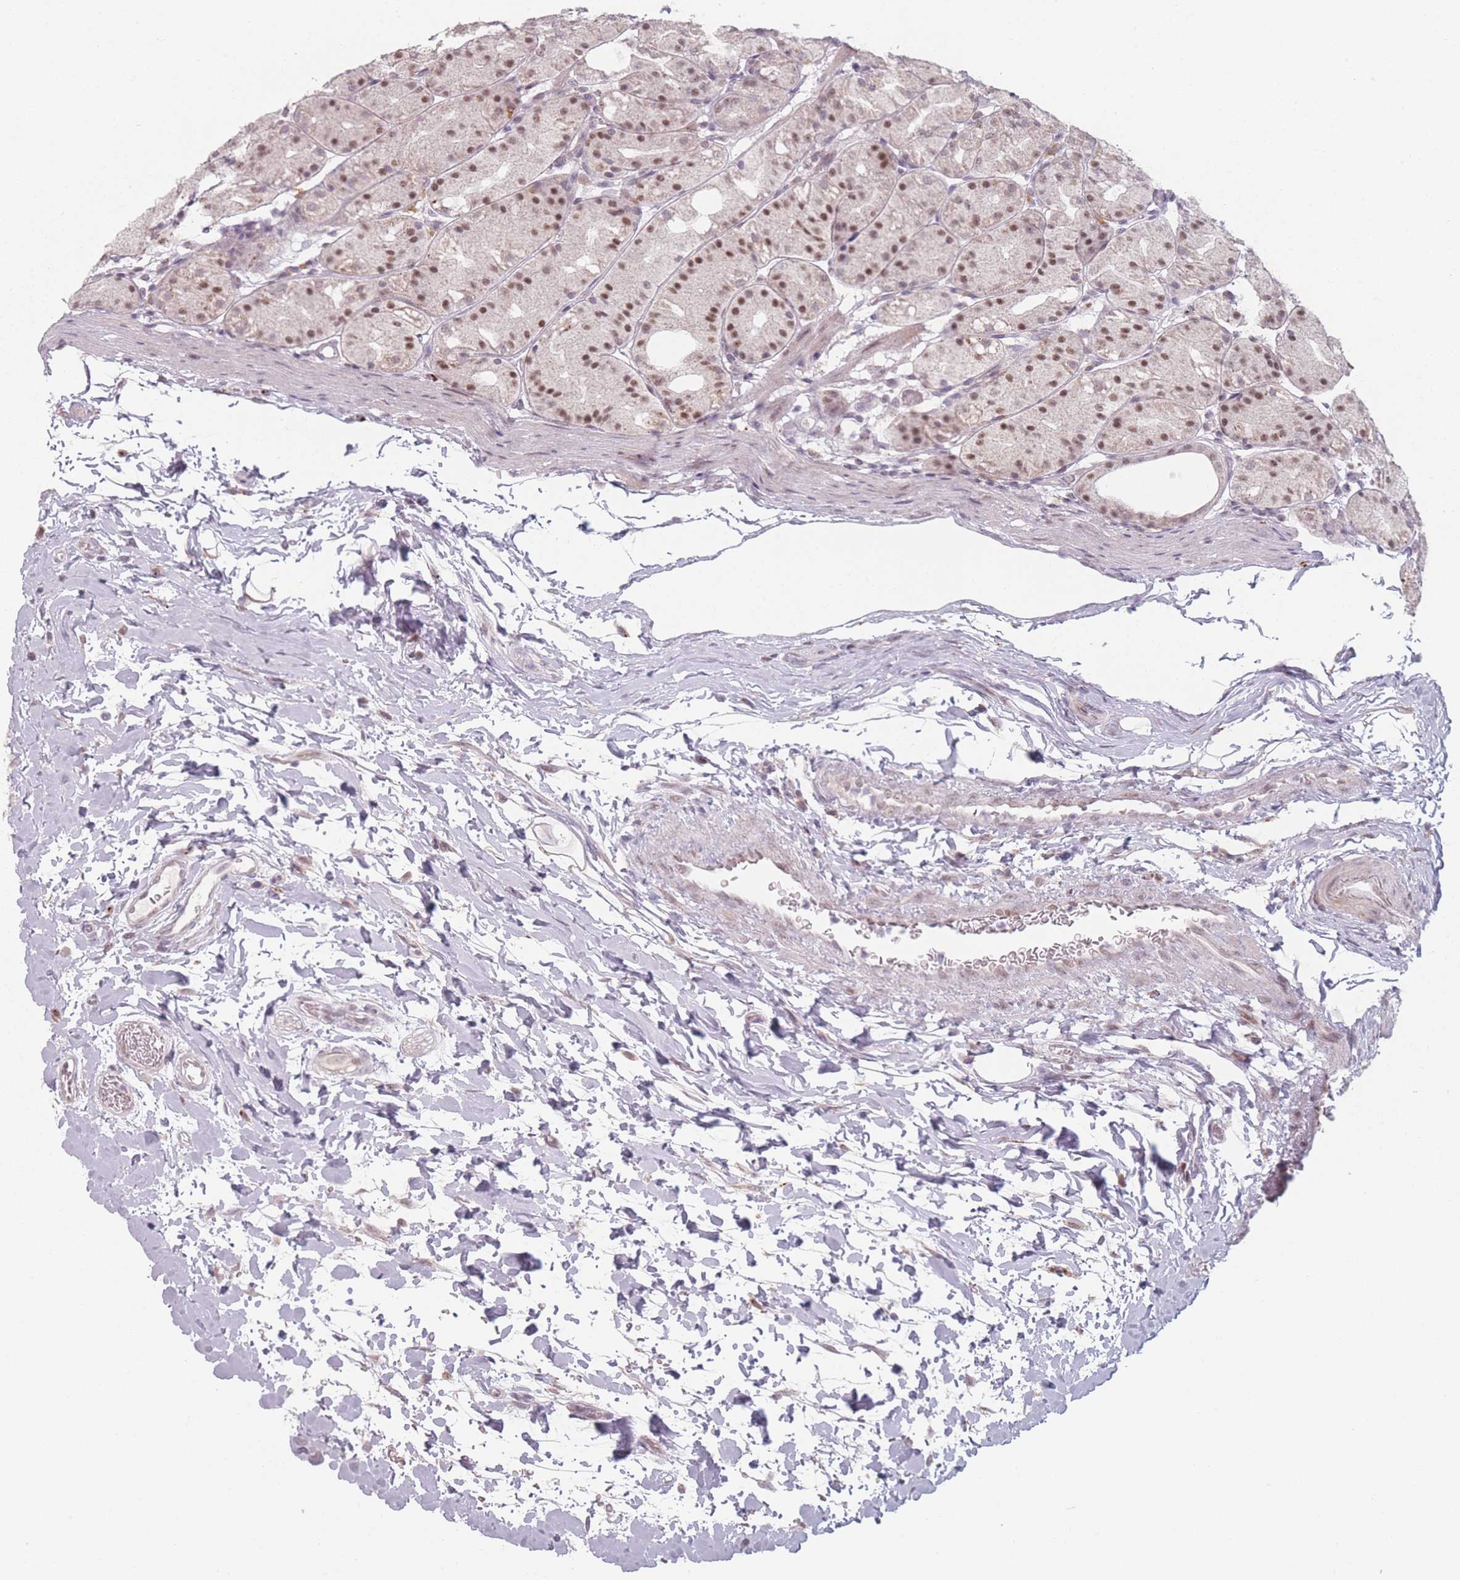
{"staining": {"intensity": "moderate", "quantity": "25%-75%", "location": "cytoplasmic/membranous,nuclear"}, "tissue": "stomach", "cell_type": "Glandular cells", "image_type": "normal", "snomed": [{"axis": "morphology", "description": "Normal tissue, NOS"}, {"axis": "topography", "description": "Stomach, upper"}], "caption": "High-magnification brightfield microscopy of normal stomach stained with DAB (3,3'-diaminobenzidine) (brown) and counterstained with hematoxylin (blue). glandular cells exhibit moderate cytoplasmic/membranous,nuclear expression is appreciated in about25%-75% of cells. (DAB (3,3'-diaminobenzidine) = brown stain, brightfield microscopy at high magnification).", "gene": "OR10C1", "patient": {"sex": "male", "age": 48}}